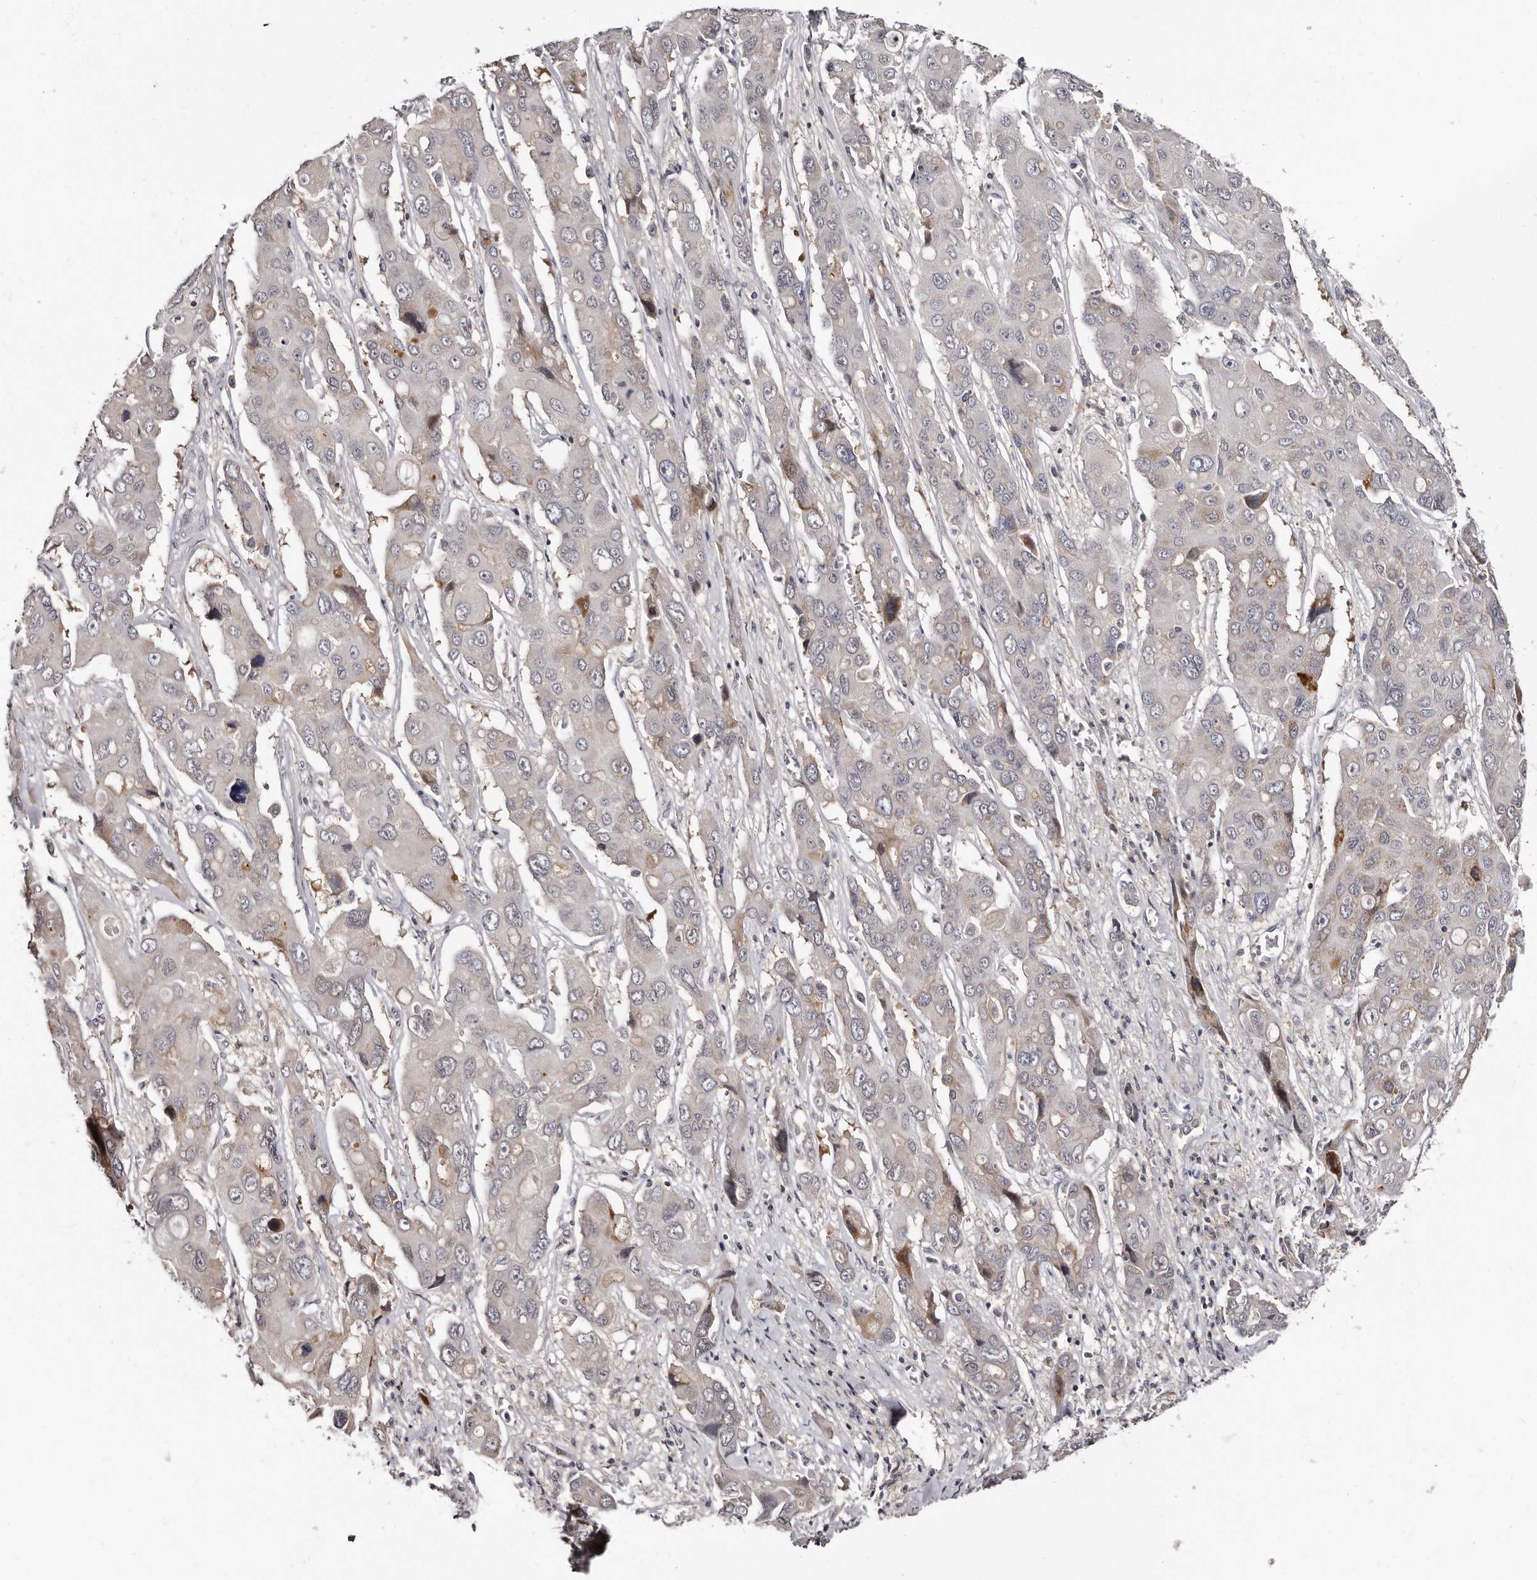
{"staining": {"intensity": "weak", "quantity": "<25%", "location": "cytoplasmic/membranous"}, "tissue": "liver cancer", "cell_type": "Tumor cells", "image_type": "cancer", "snomed": [{"axis": "morphology", "description": "Cholangiocarcinoma"}, {"axis": "topography", "description": "Liver"}], "caption": "An immunohistochemistry histopathology image of cholangiocarcinoma (liver) is shown. There is no staining in tumor cells of cholangiocarcinoma (liver). (IHC, brightfield microscopy, high magnification).", "gene": "PHF20L1", "patient": {"sex": "male", "age": 67}}